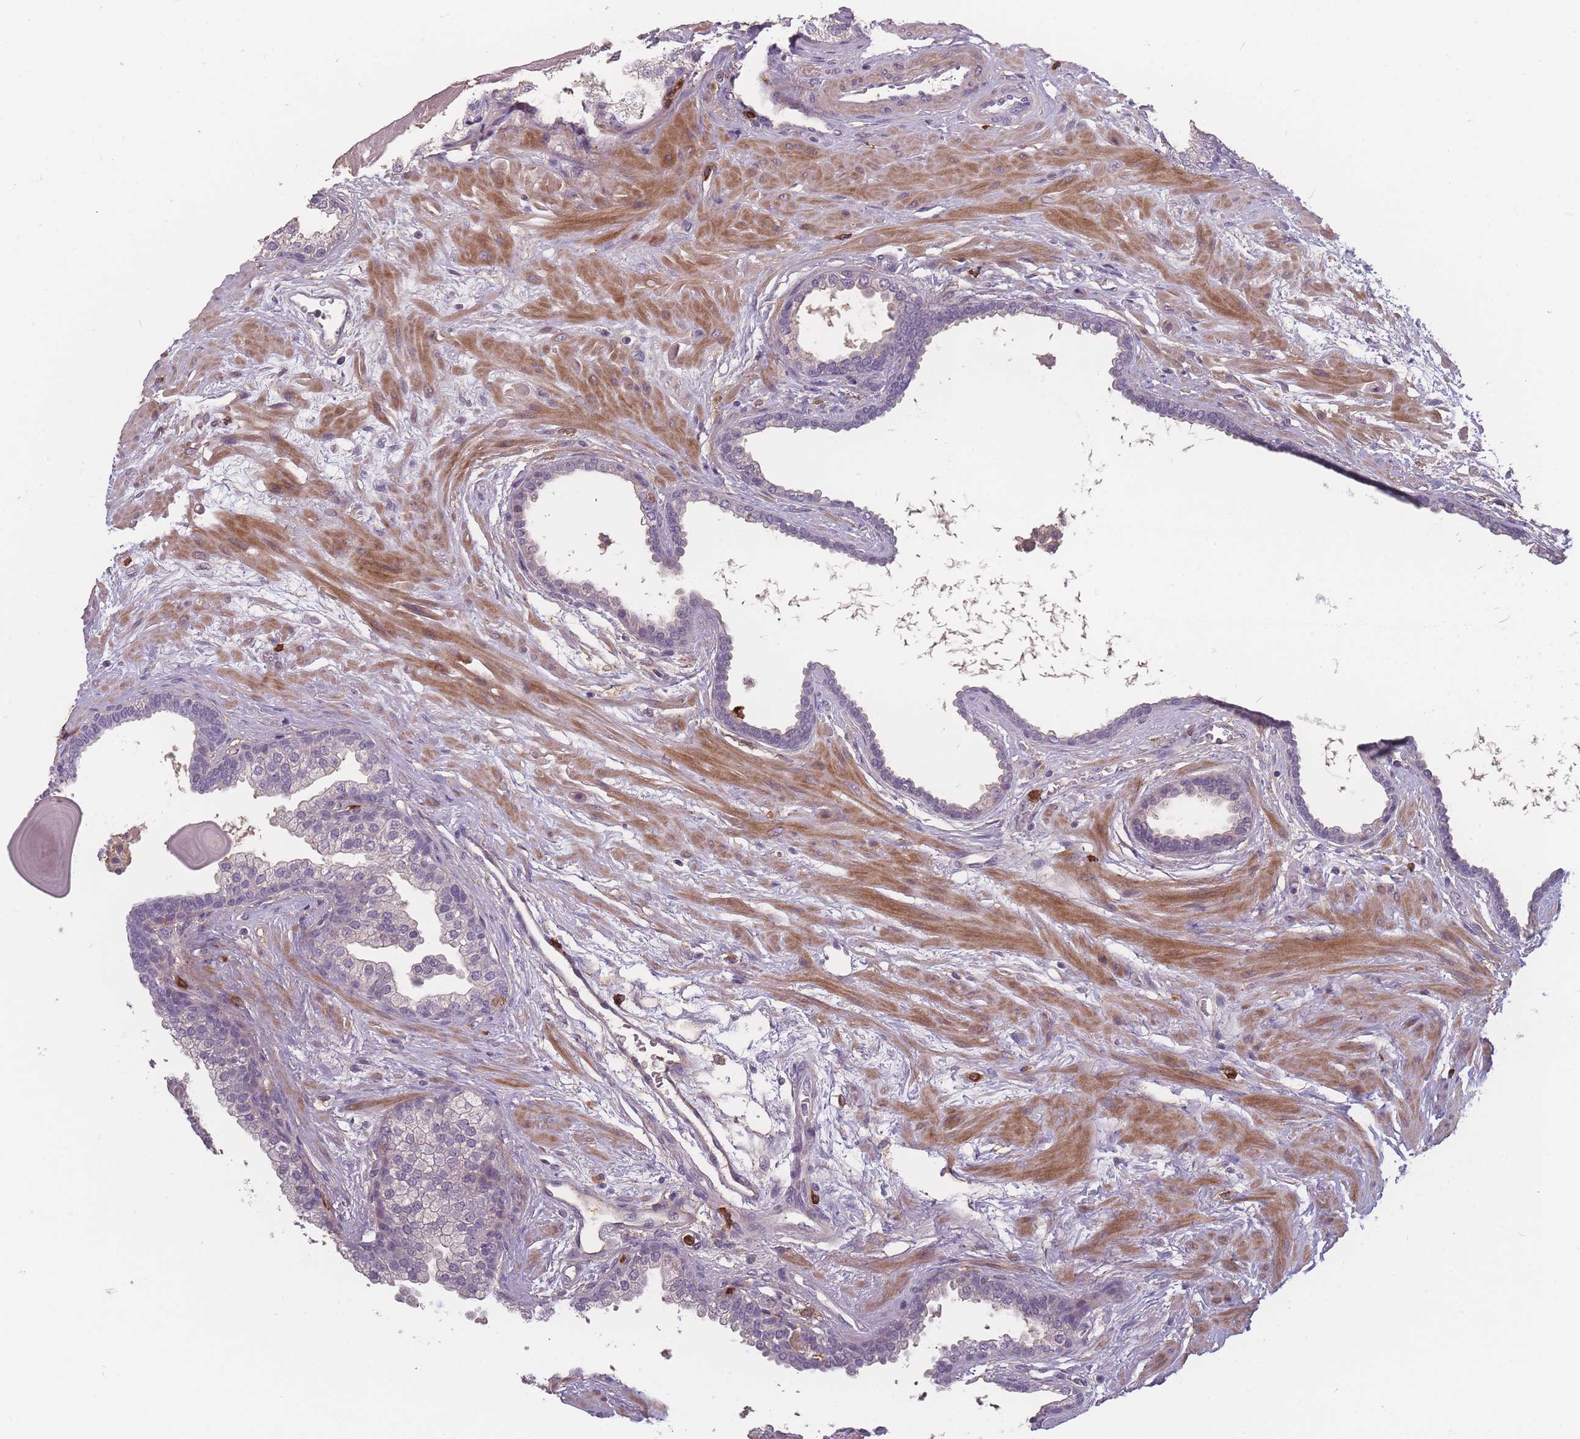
{"staining": {"intensity": "negative", "quantity": "none", "location": "none"}, "tissue": "prostate", "cell_type": "Glandular cells", "image_type": "normal", "snomed": [{"axis": "morphology", "description": "Normal tissue, NOS"}, {"axis": "topography", "description": "Prostate"}], "caption": "The photomicrograph shows no significant staining in glandular cells of prostate.", "gene": "BST1", "patient": {"sex": "male", "age": 48}}